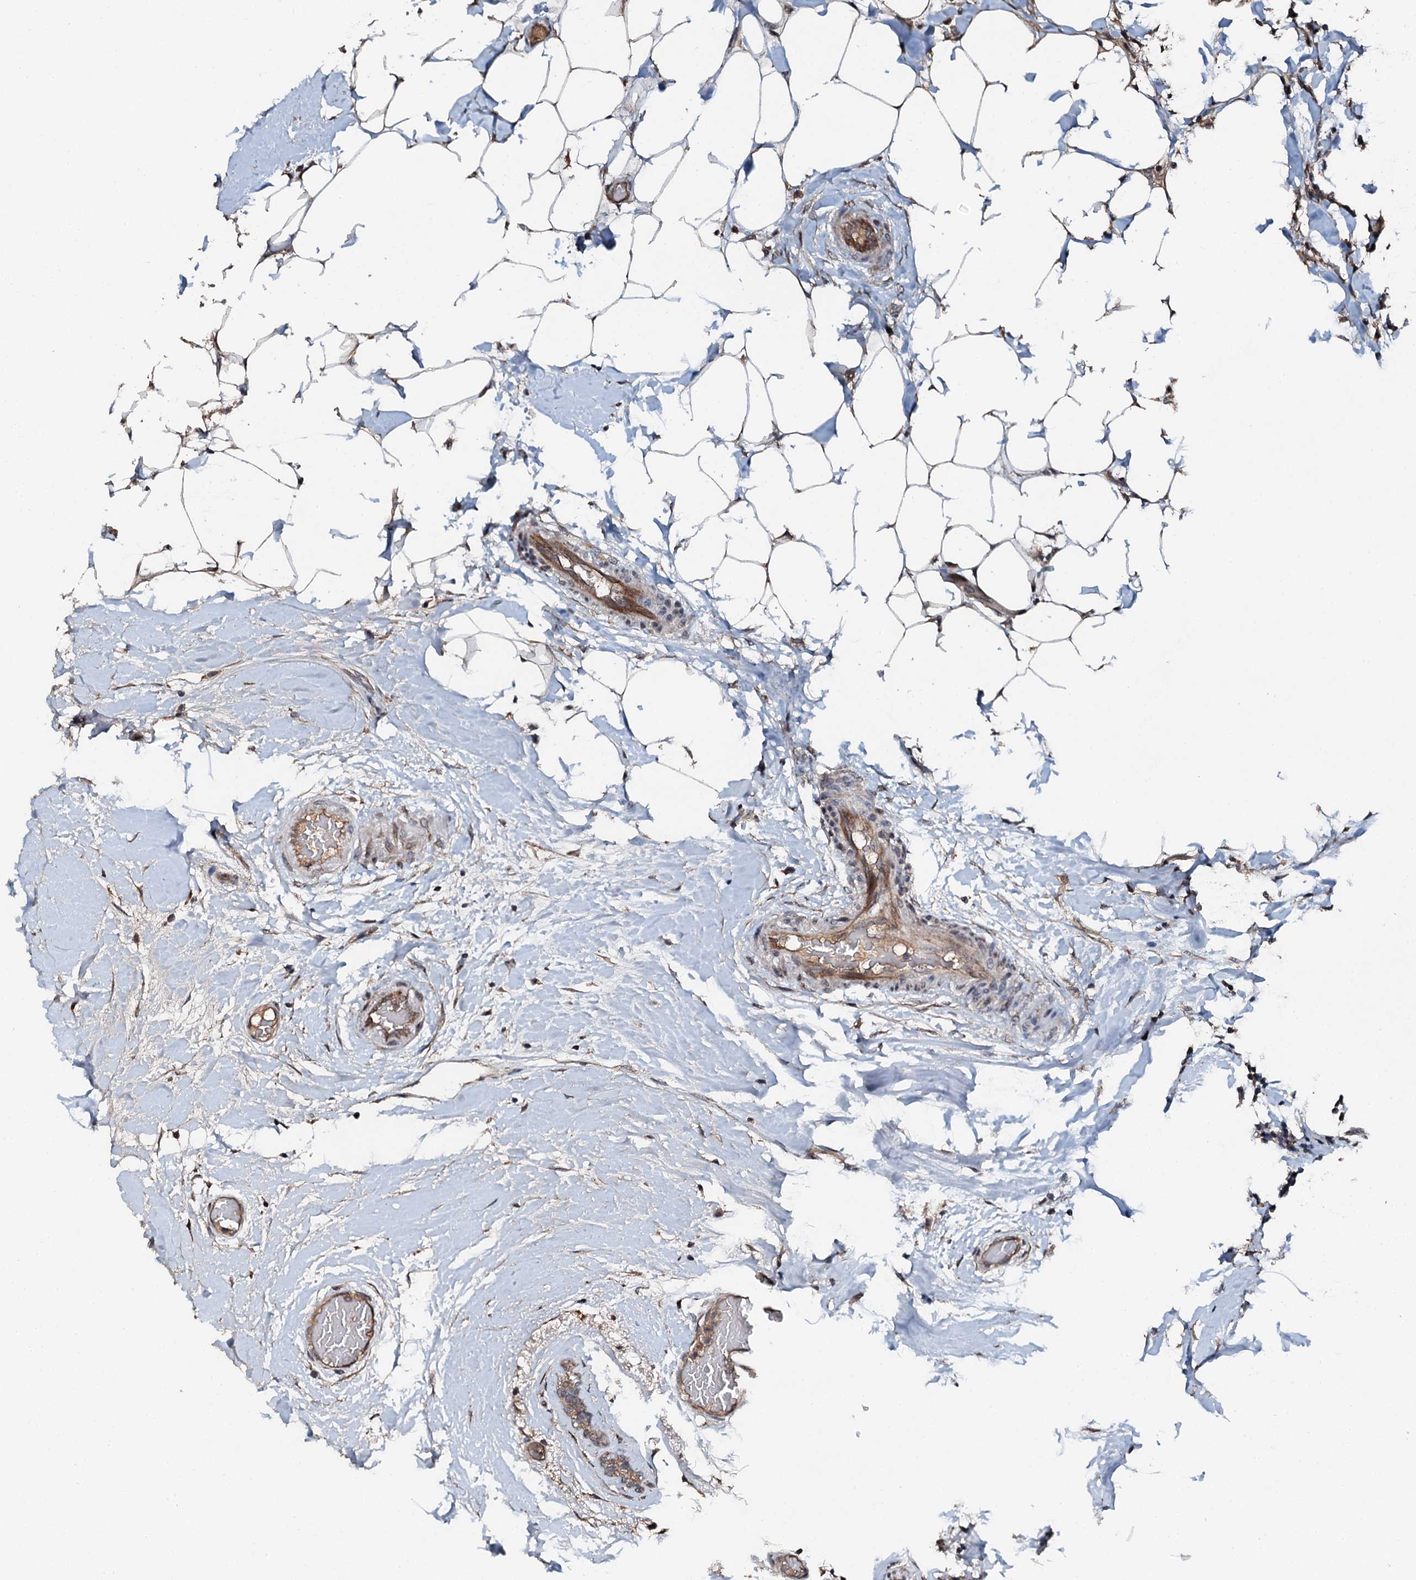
{"staining": {"intensity": "moderate", "quantity": ">75%", "location": "cytoplasmic/membranous"}, "tissue": "breast cancer", "cell_type": "Tumor cells", "image_type": "cancer", "snomed": [{"axis": "morphology", "description": "Duct carcinoma"}, {"axis": "topography", "description": "Breast"}], "caption": "Moderate cytoplasmic/membranous expression is present in approximately >75% of tumor cells in breast cancer.", "gene": "FLYWCH1", "patient": {"sex": "female", "age": 75}}